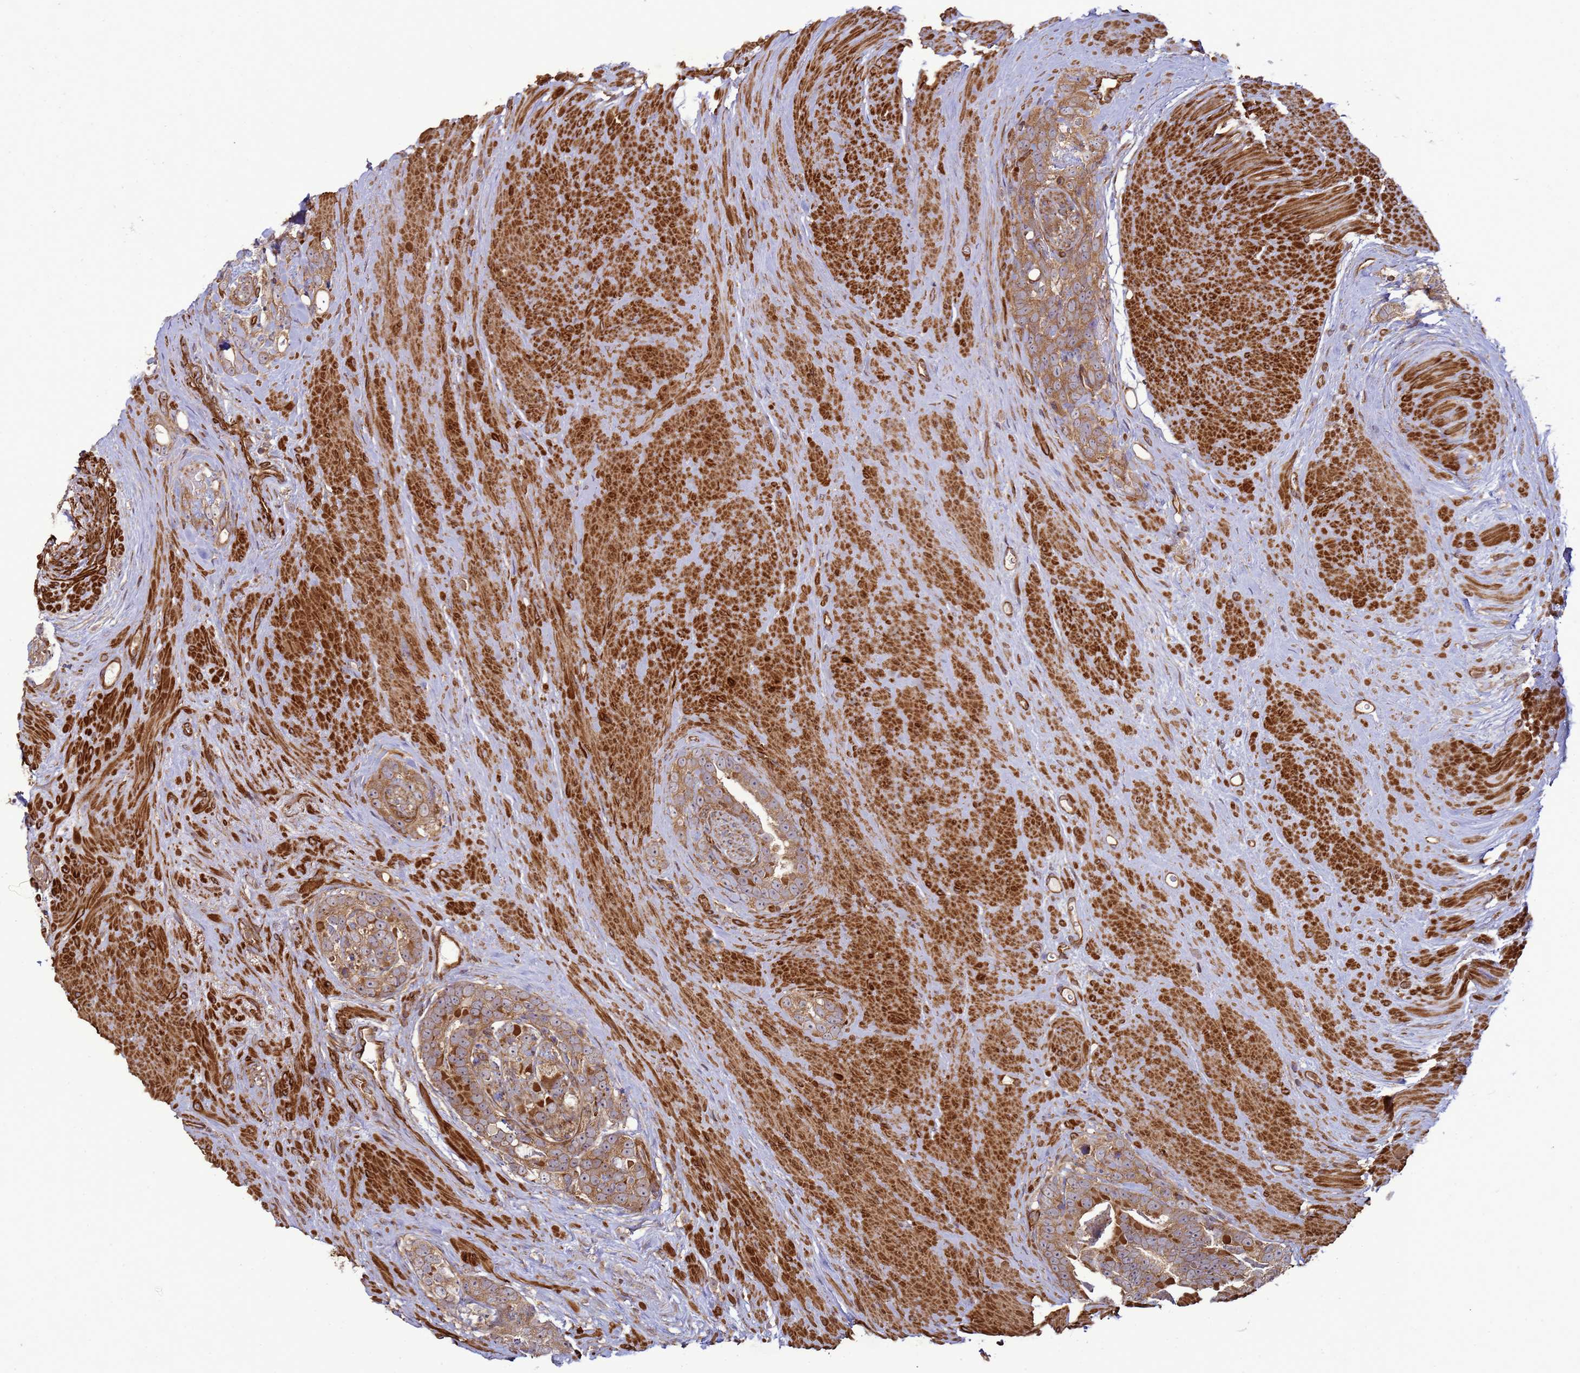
{"staining": {"intensity": "moderate", "quantity": ">75%", "location": "cytoplasmic/membranous"}, "tissue": "prostate cancer", "cell_type": "Tumor cells", "image_type": "cancer", "snomed": [{"axis": "morphology", "description": "Adenocarcinoma, High grade"}, {"axis": "topography", "description": "Prostate"}], "caption": "There is medium levels of moderate cytoplasmic/membranous staining in tumor cells of prostate cancer, as demonstrated by immunohistochemical staining (brown color).", "gene": "CNOT1", "patient": {"sex": "male", "age": 74}}